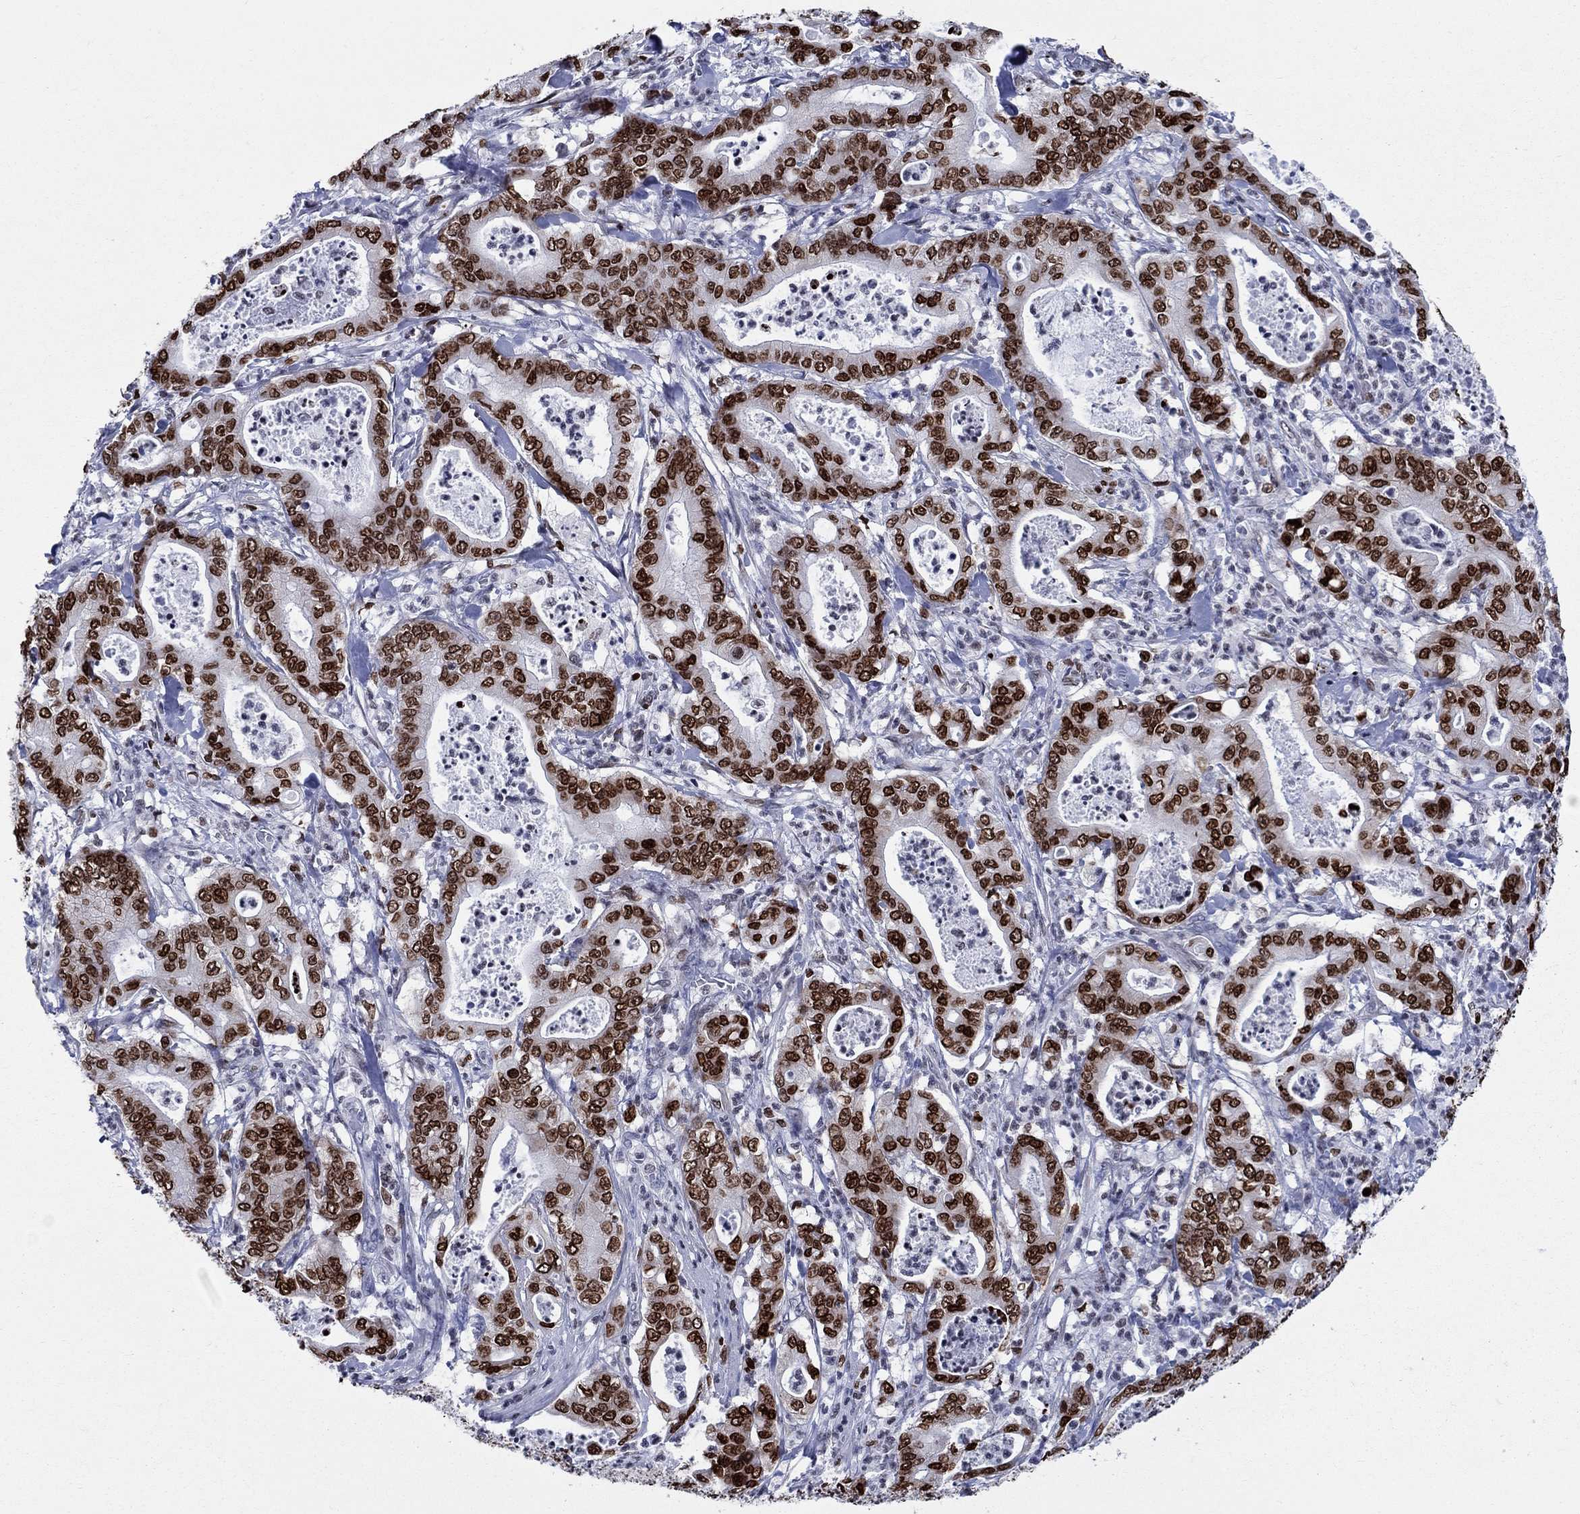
{"staining": {"intensity": "strong", "quantity": ">75%", "location": "nuclear"}, "tissue": "pancreatic cancer", "cell_type": "Tumor cells", "image_type": "cancer", "snomed": [{"axis": "morphology", "description": "Adenocarcinoma, NOS"}, {"axis": "topography", "description": "Pancreas"}], "caption": "Pancreatic adenocarcinoma stained for a protein reveals strong nuclear positivity in tumor cells. The staining was performed using DAB (3,3'-diaminobenzidine), with brown indicating positive protein expression. Nuclei are stained blue with hematoxylin.", "gene": "HMGA1", "patient": {"sex": "male", "age": 71}}